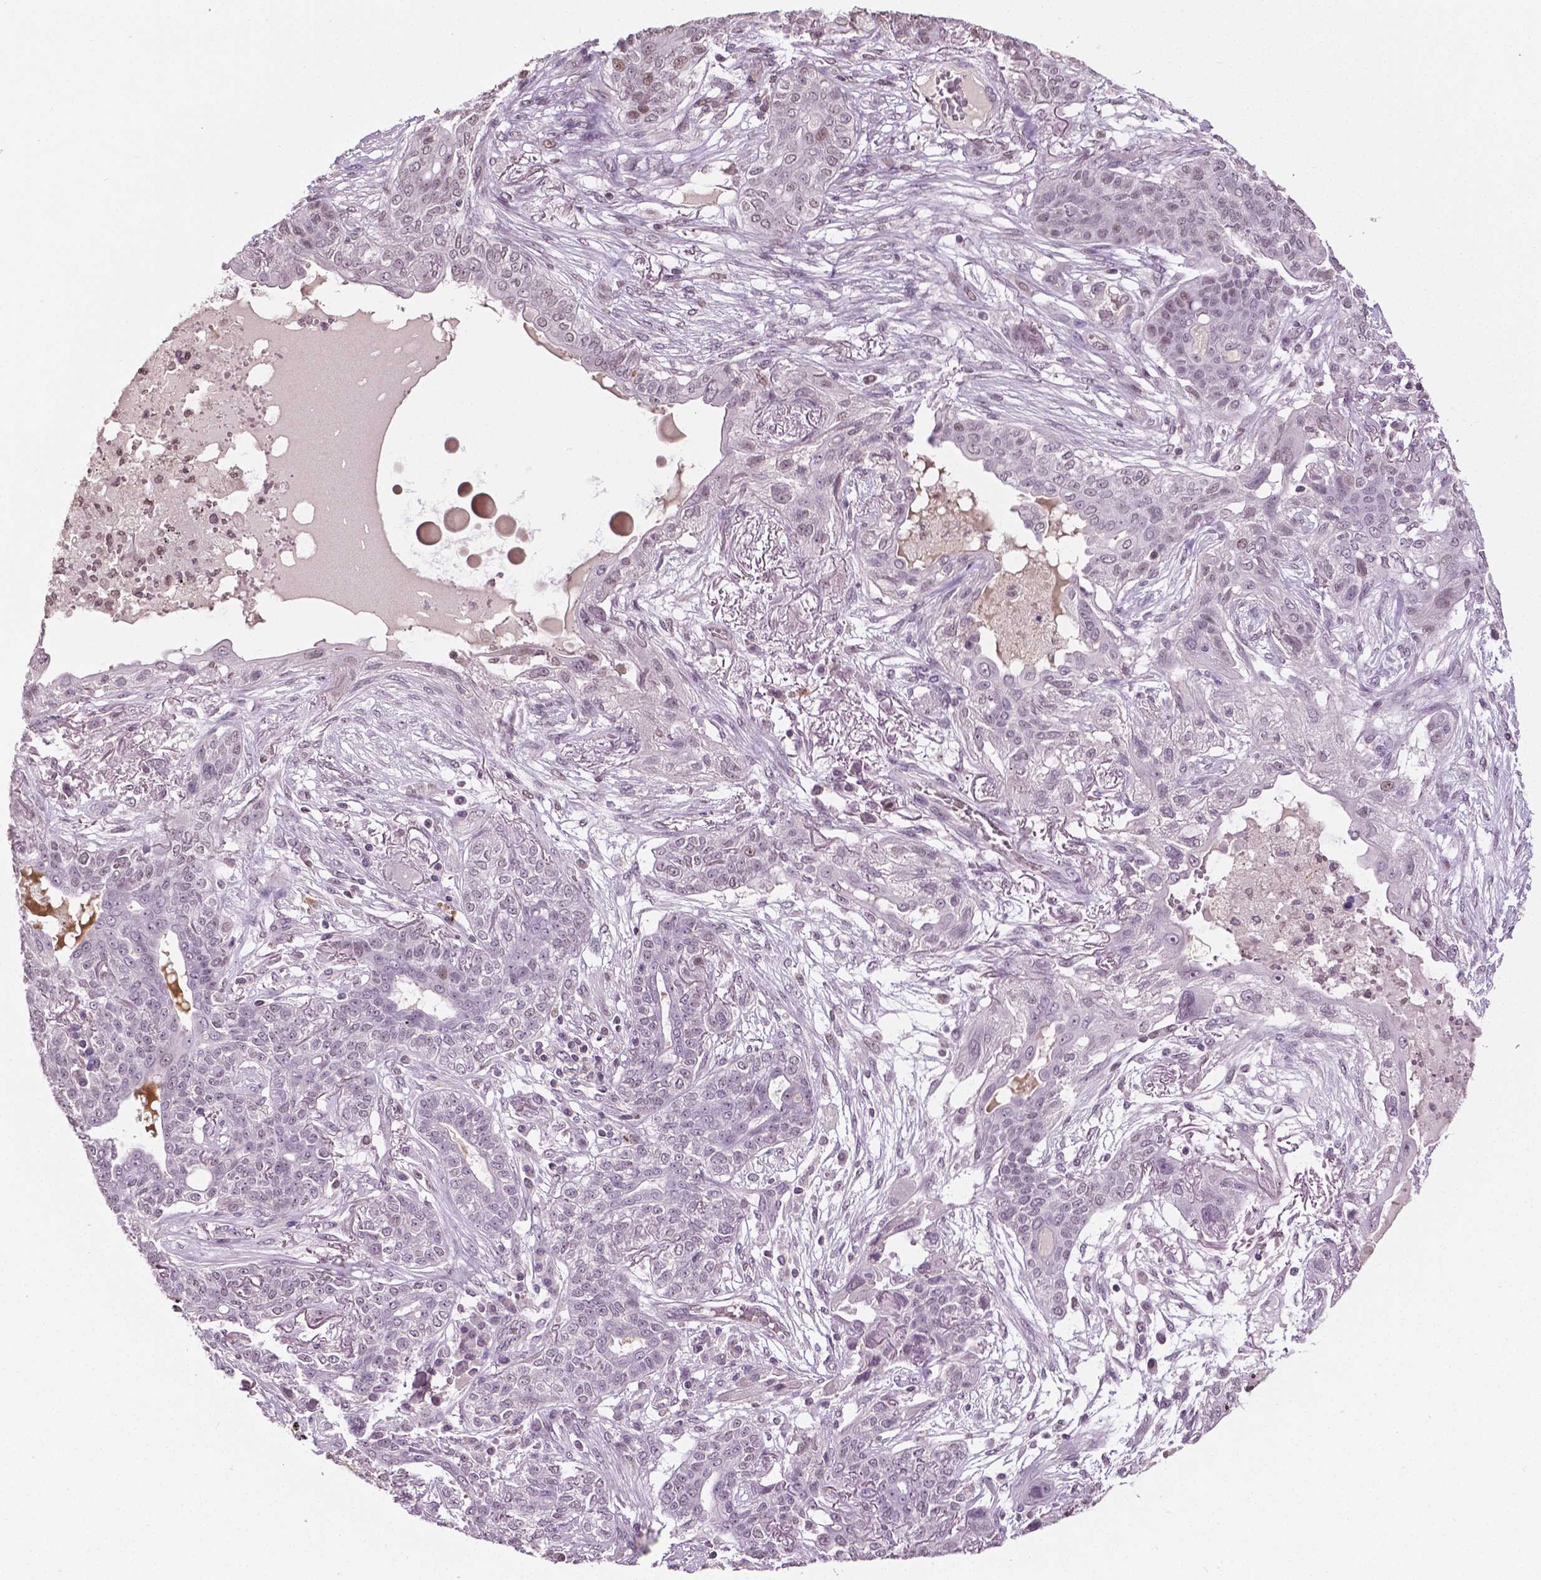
{"staining": {"intensity": "negative", "quantity": "none", "location": "none"}, "tissue": "lung cancer", "cell_type": "Tumor cells", "image_type": "cancer", "snomed": [{"axis": "morphology", "description": "Squamous cell carcinoma, NOS"}, {"axis": "topography", "description": "Lung"}], "caption": "High magnification brightfield microscopy of lung cancer stained with DAB (brown) and counterstained with hematoxylin (blue): tumor cells show no significant staining.", "gene": "DLX5", "patient": {"sex": "female", "age": 70}}